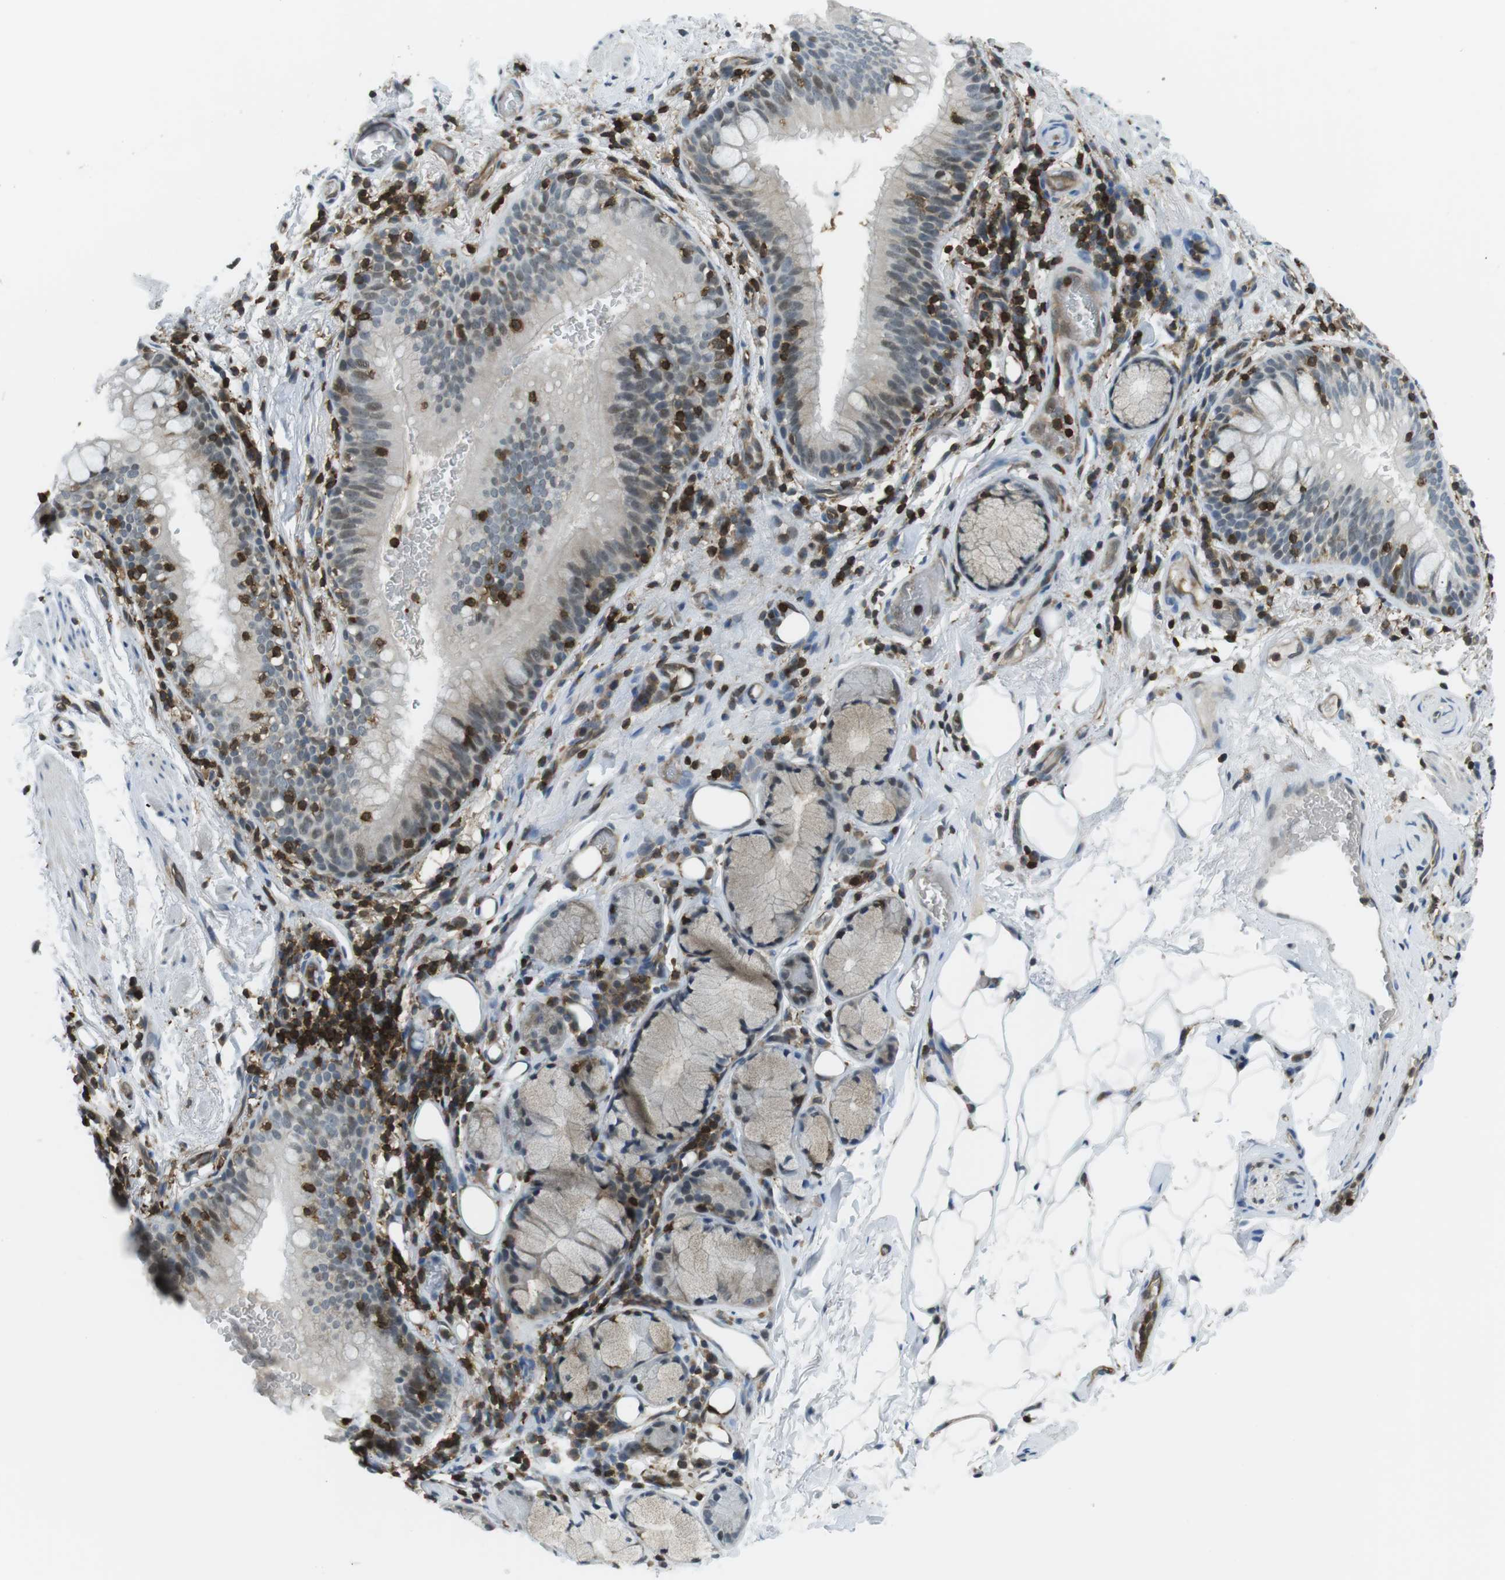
{"staining": {"intensity": "weak", "quantity": "<25%", "location": "nuclear"}, "tissue": "bronchus", "cell_type": "Respiratory epithelial cells", "image_type": "normal", "snomed": [{"axis": "morphology", "description": "Normal tissue, NOS"}, {"axis": "morphology", "description": "Inflammation, NOS"}, {"axis": "topography", "description": "Cartilage tissue"}, {"axis": "topography", "description": "Bronchus"}], "caption": "Histopathology image shows no protein staining in respiratory epithelial cells of benign bronchus. (Stains: DAB (3,3'-diaminobenzidine) IHC with hematoxylin counter stain, Microscopy: brightfield microscopy at high magnification).", "gene": "STK10", "patient": {"sex": "male", "age": 77}}